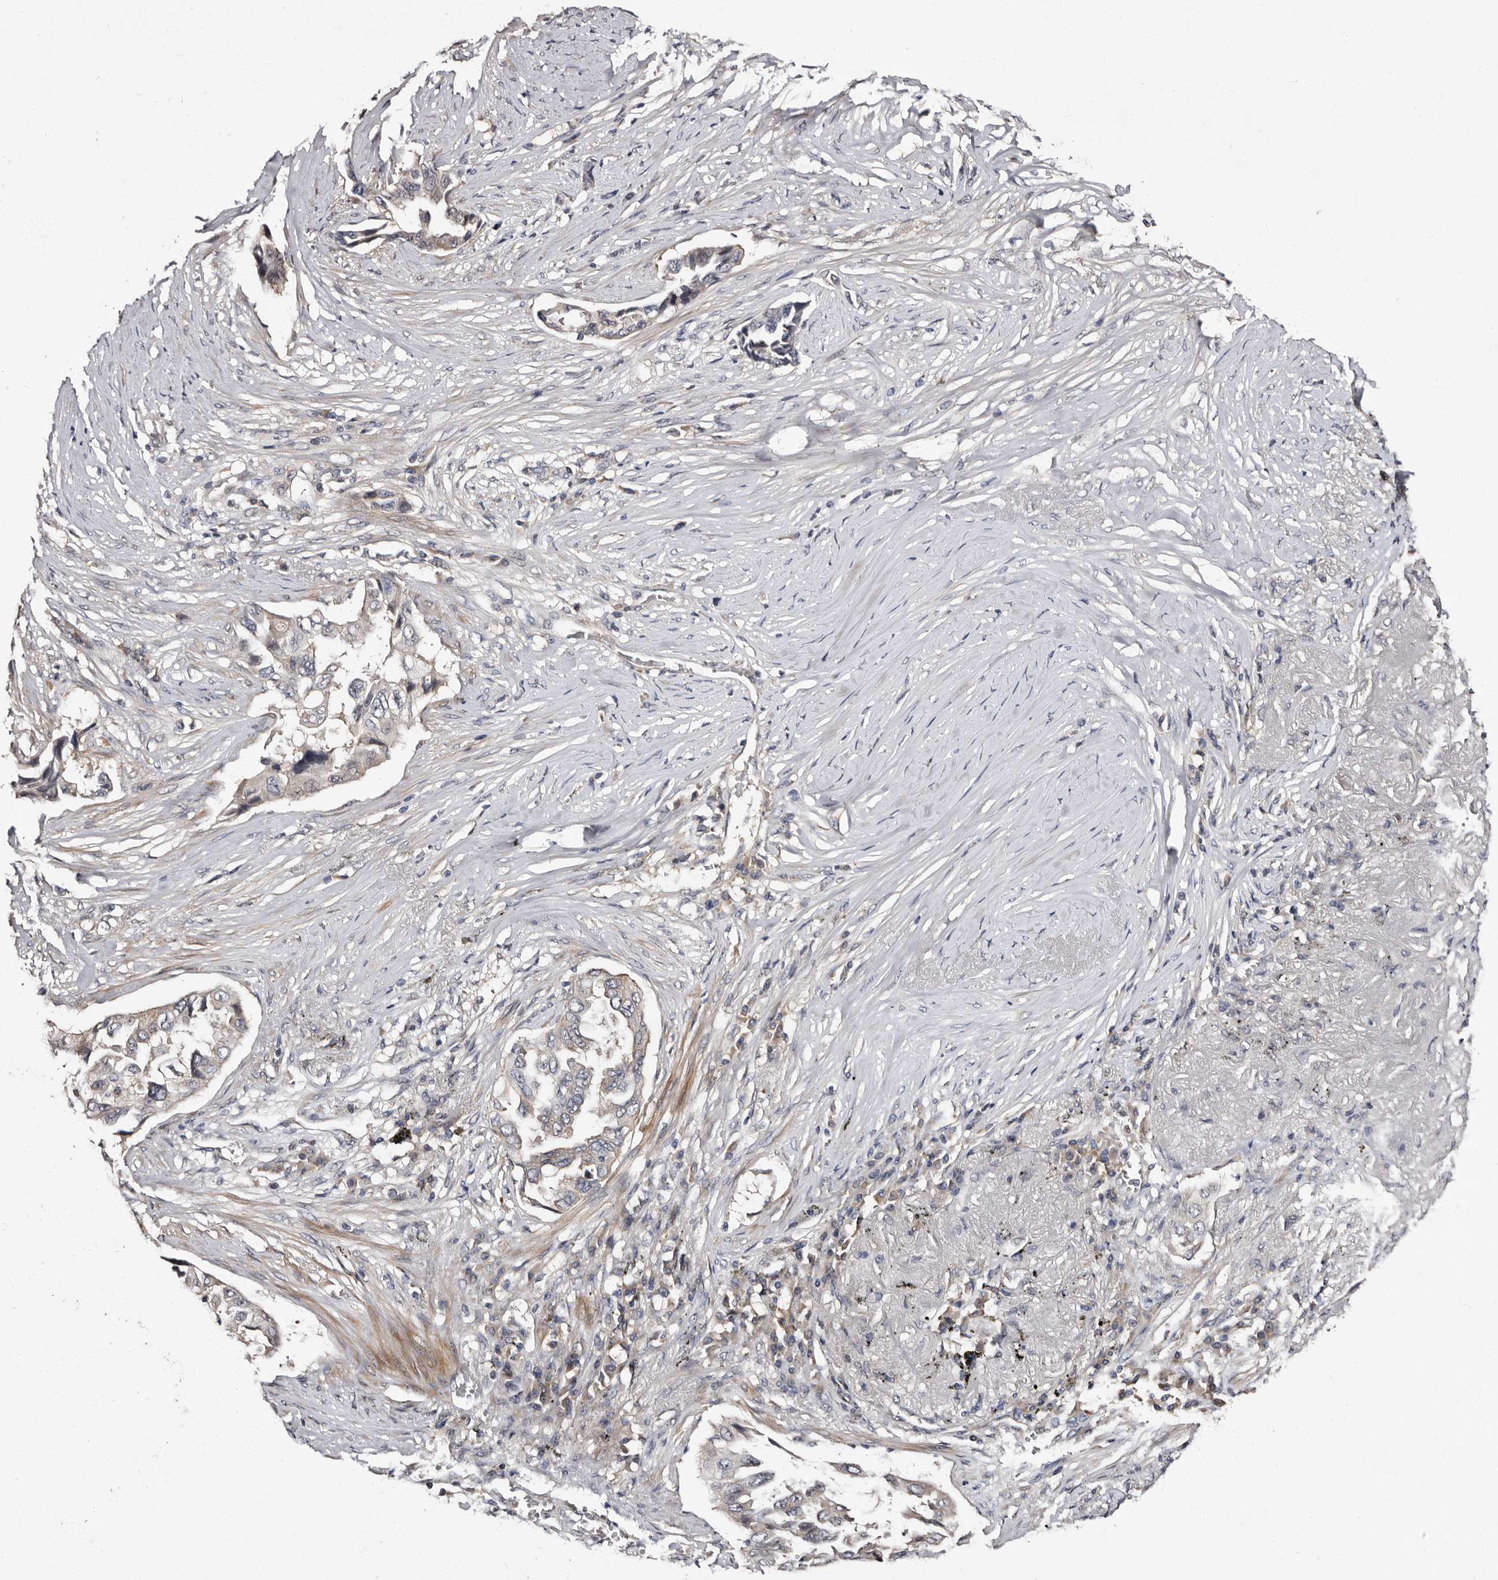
{"staining": {"intensity": "negative", "quantity": "none", "location": "none"}, "tissue": "lung cancer", "cell_type": "Tumor cells", "image_type": "cancer", "snomed": [{"axis": "morphology", "description": "Adenocarcinoma, NOS"}, {"axis": "topography", "description": "Lung"}], "caption": "Protein analysis of lung adenocarcinoma demonstrates no significant positivity in tumor cells.", "gene": "LANCL2", "patient": {"sex": "female", "age": 51}}